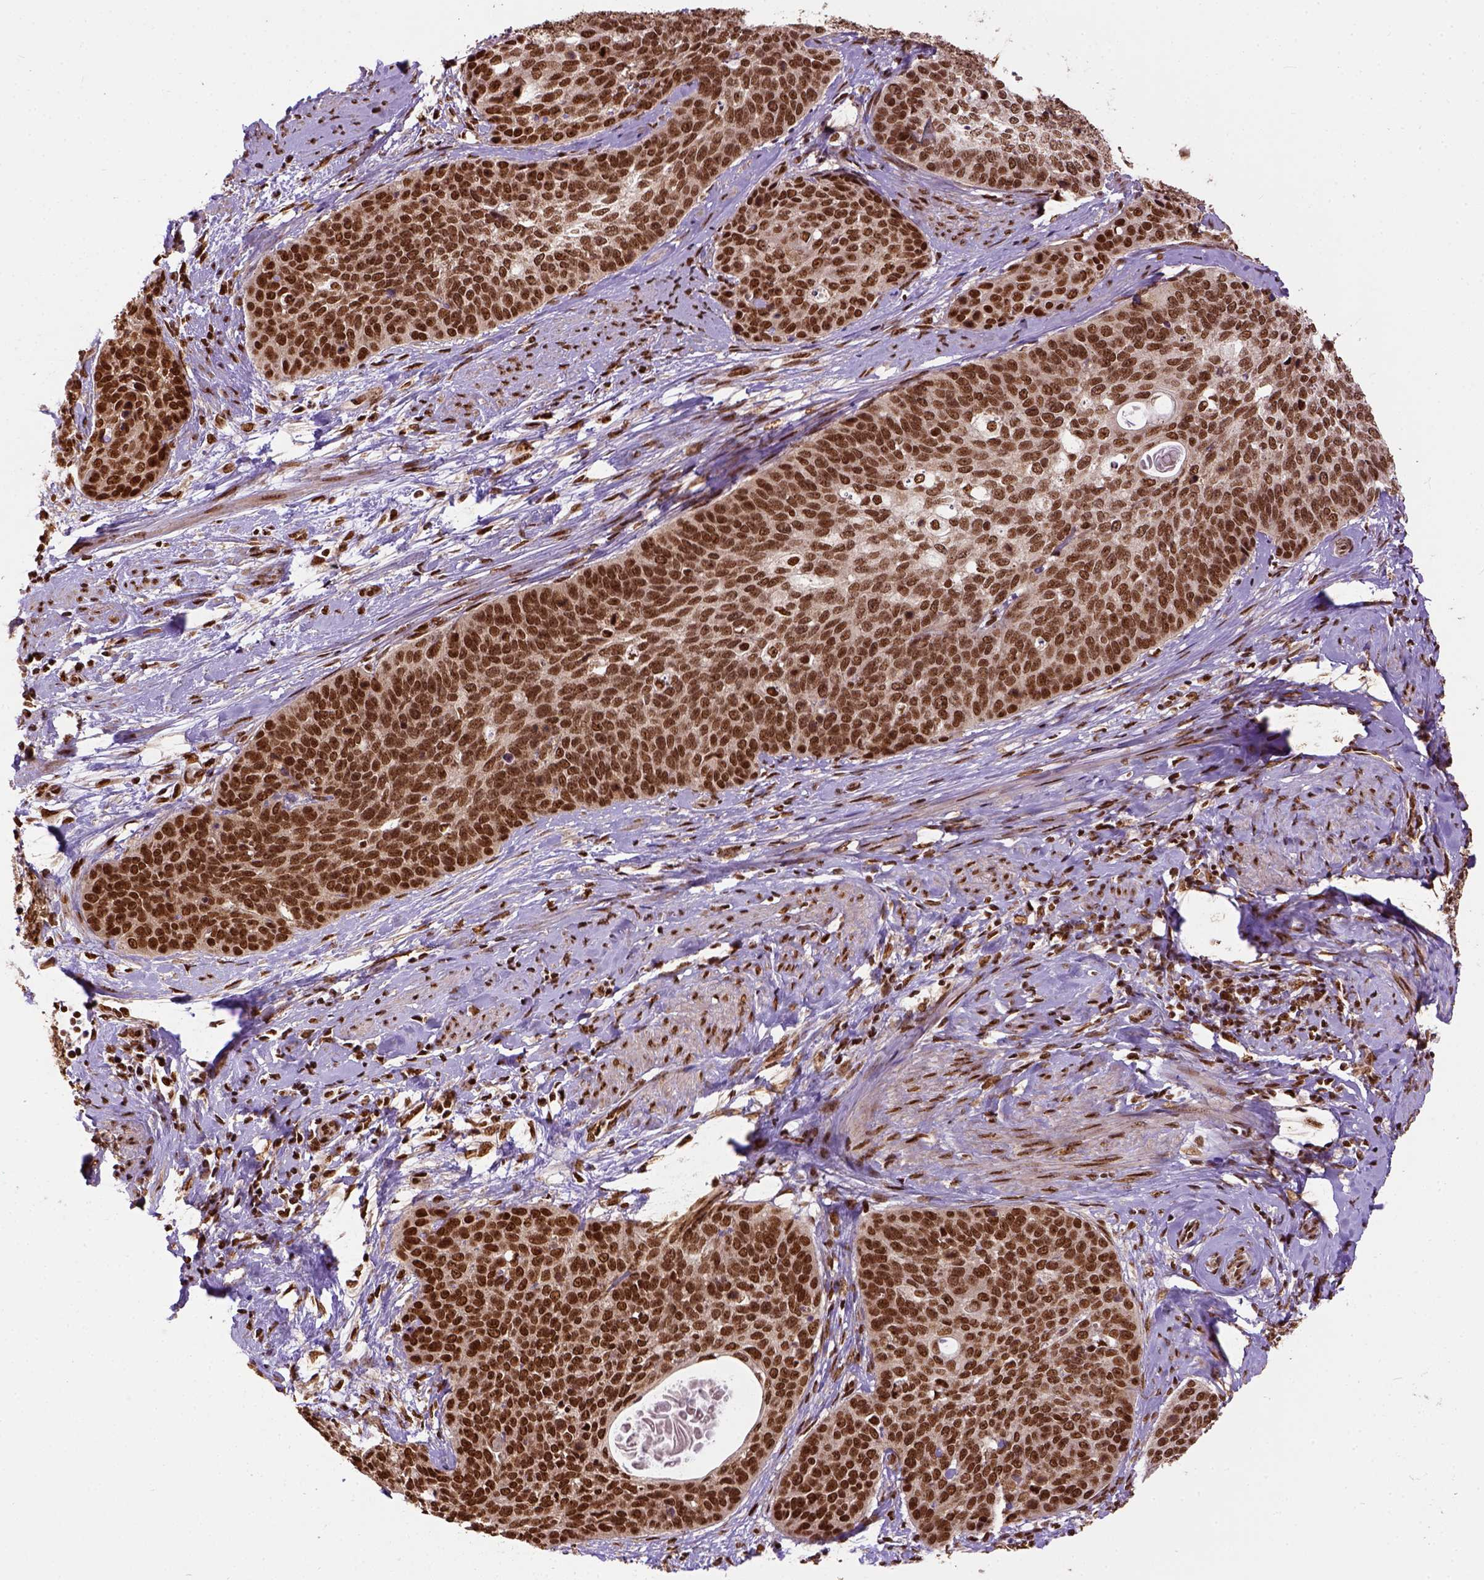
{"staining": {"intensity": "strong", "quantity": ">75%", "location": "nuclear"}, "tissue": "cervical cancer", "cell_type": "Tumor cells", "image_type": "cancer", "snomed": [{"axis": "morphology", "description": "Squamous cell carcinoma, NOS"}, {"axis": "topography", "description": "Cervix"}], "caption": "IHC (DAB) staining of human cervical squamous cell carcinoma shows strong nuclear protein positivity in about >75% of tumor cells.", "gene": "NACC1", "patient": {"sex": "female", "age": 69}}